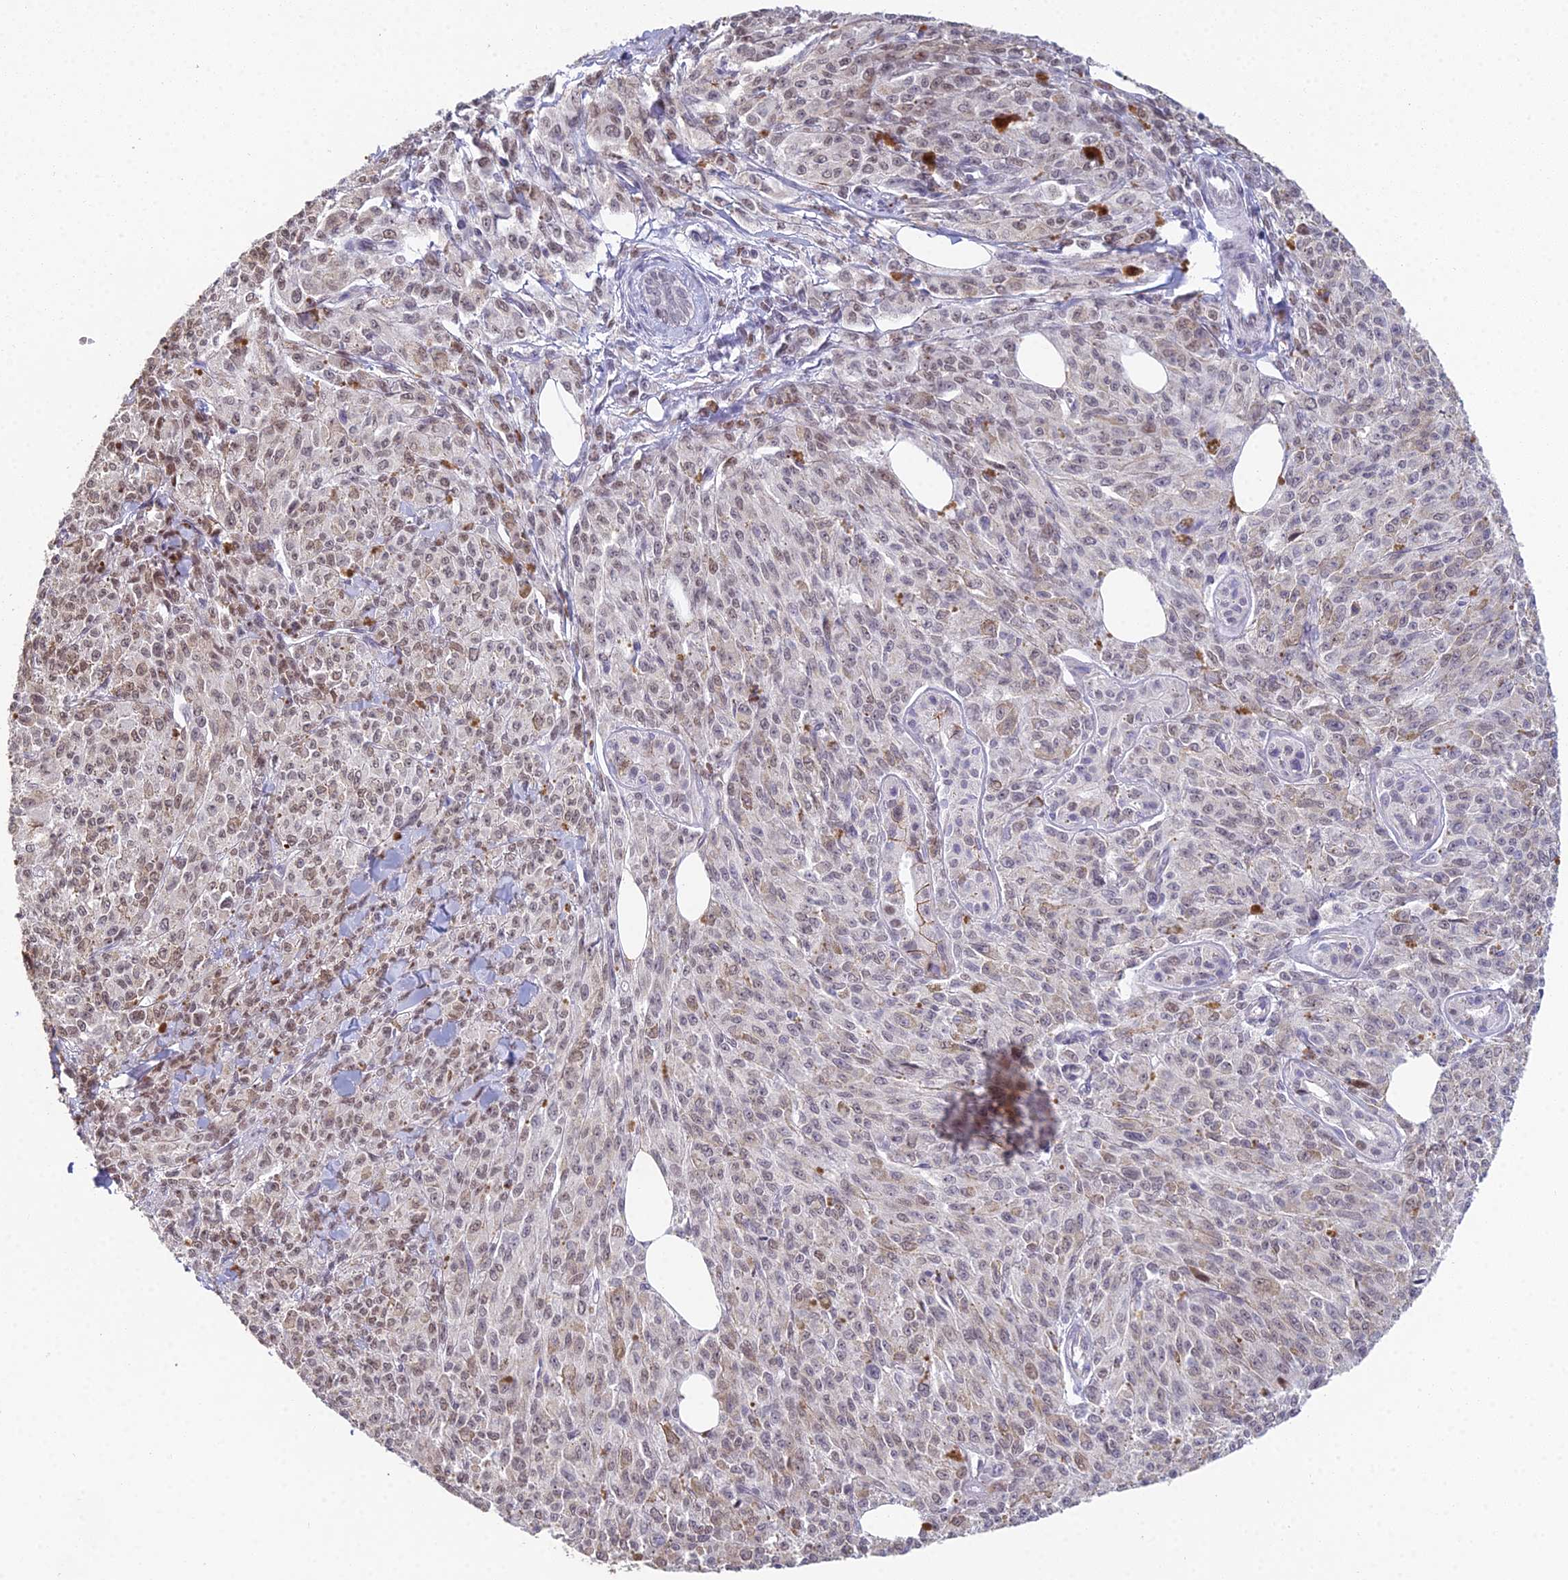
{"staining": {"intensity": "weak", "quantity": ">75%", "location": "cytoplasmic/membranous,nuclear"}, "tissue": "melanoma", "cell_type": "Tumor cells", "image_type": "cancer", "snomed": [{"axis": "morphology", "description": "Malignant melanoma, NOS"}, {"axis": "topography", "description": "Skin"}], "caption": "Tumor cells exhibit low levels of weak cytoplasmic/membranous and nuclear expression in approximately >75% of cells in human melanoma.", "gene": "ABHD17A", "patient": {"sex": "female", "age": 52}}